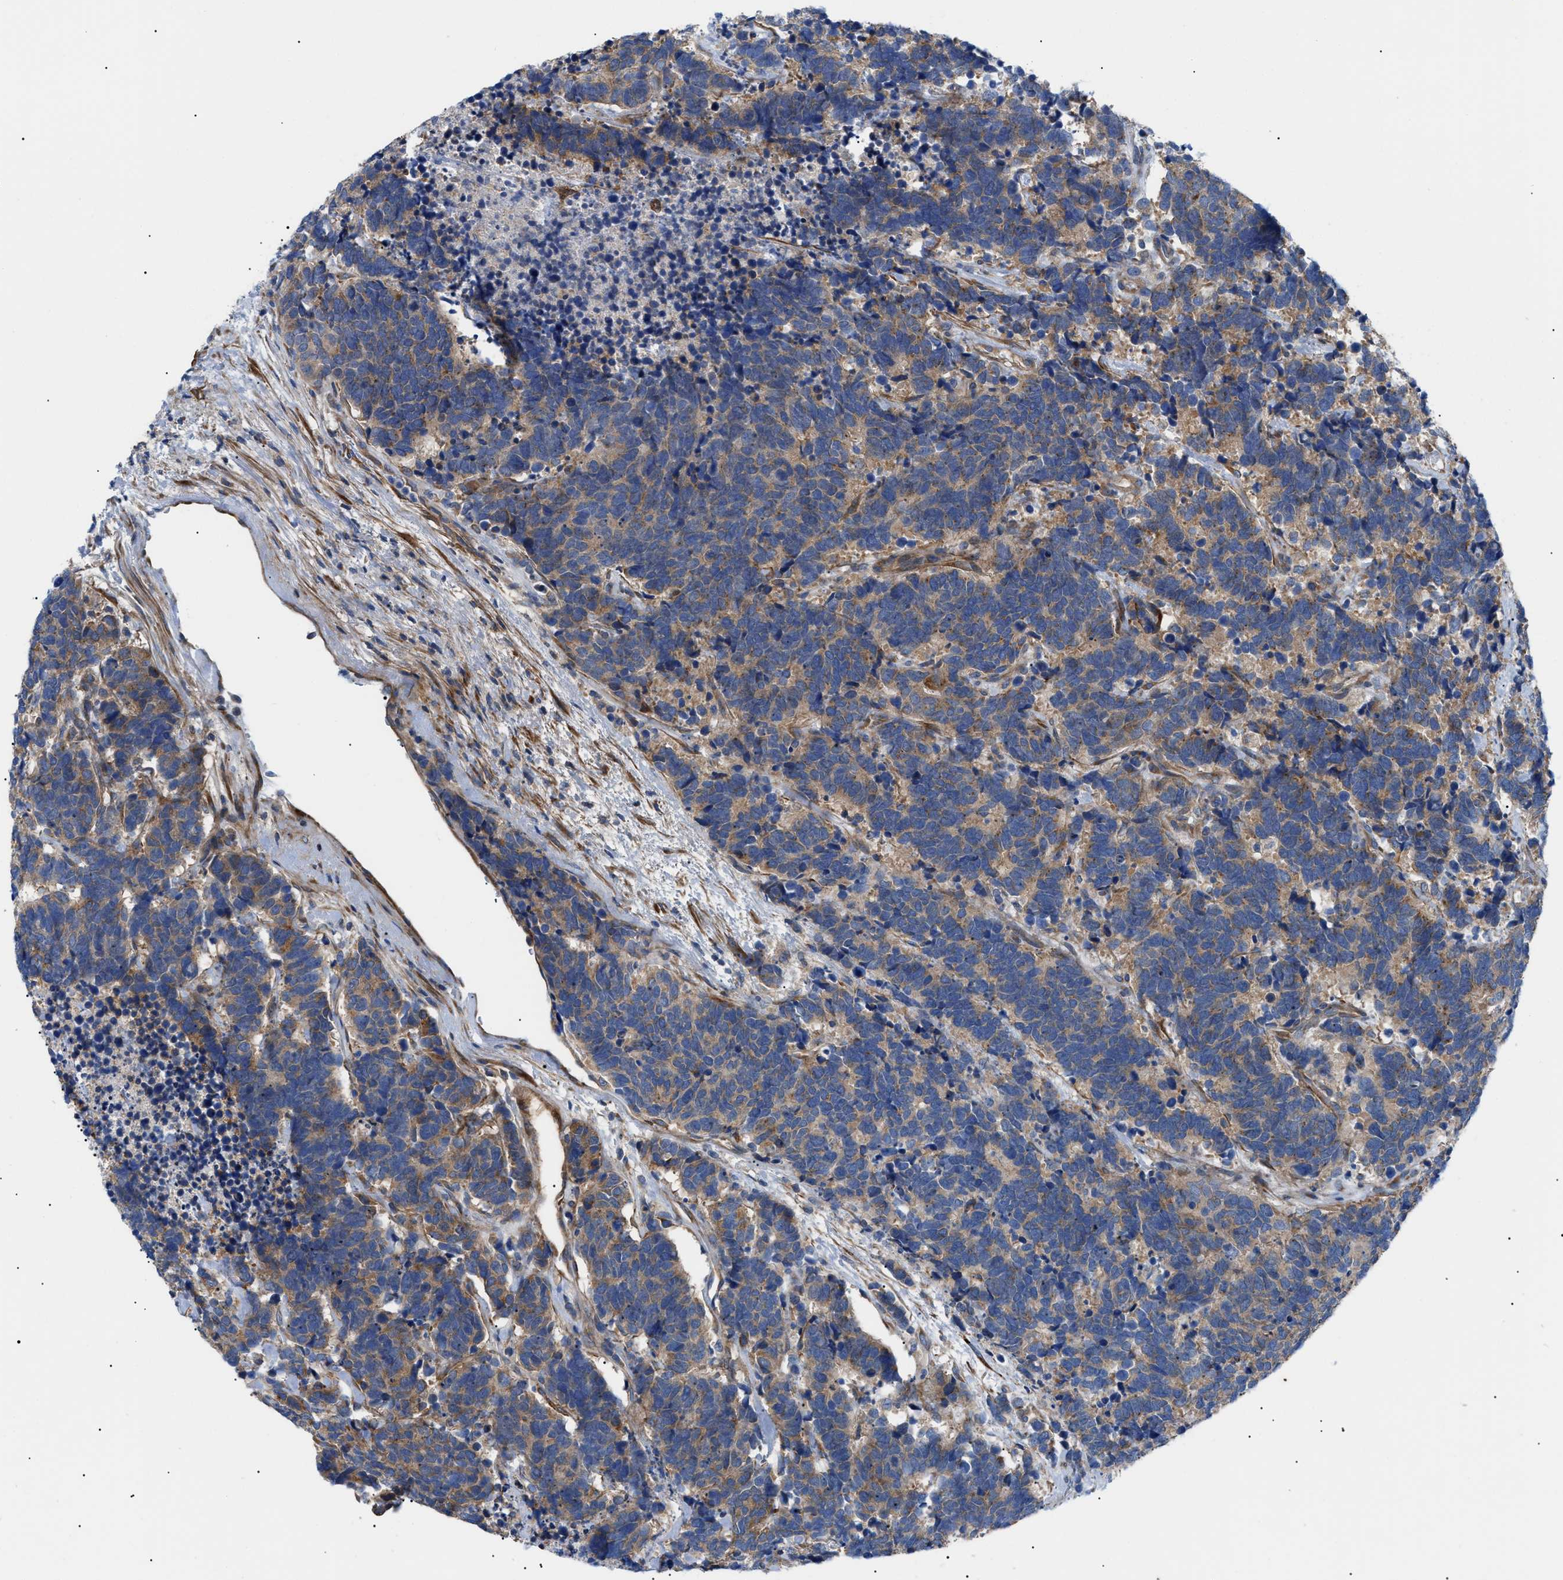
{"staining": {"intensity": "weak", "quantity": ">75%", "location": "cytoplasmic/membranous"}, "tissue": "carcinoid", "cell_type": "Tumor cells", "image_type": "cancer", "snomed": [{"axis": "morphology", "description": "Carcinoma, NOS"}, {"axis": "morphology", "description": "Carcinoid, malignant, NOS"}, {"axis": "topography", "description": "Urinary bladder"}], "caption": "Carcinoma stained for a protein (brown) shows weak cytoplasmic/membranous positive staining in approximately >75% of tumor cells.", "gene": "HSPB8", "patient": {"sex": "male", "age": 57}}